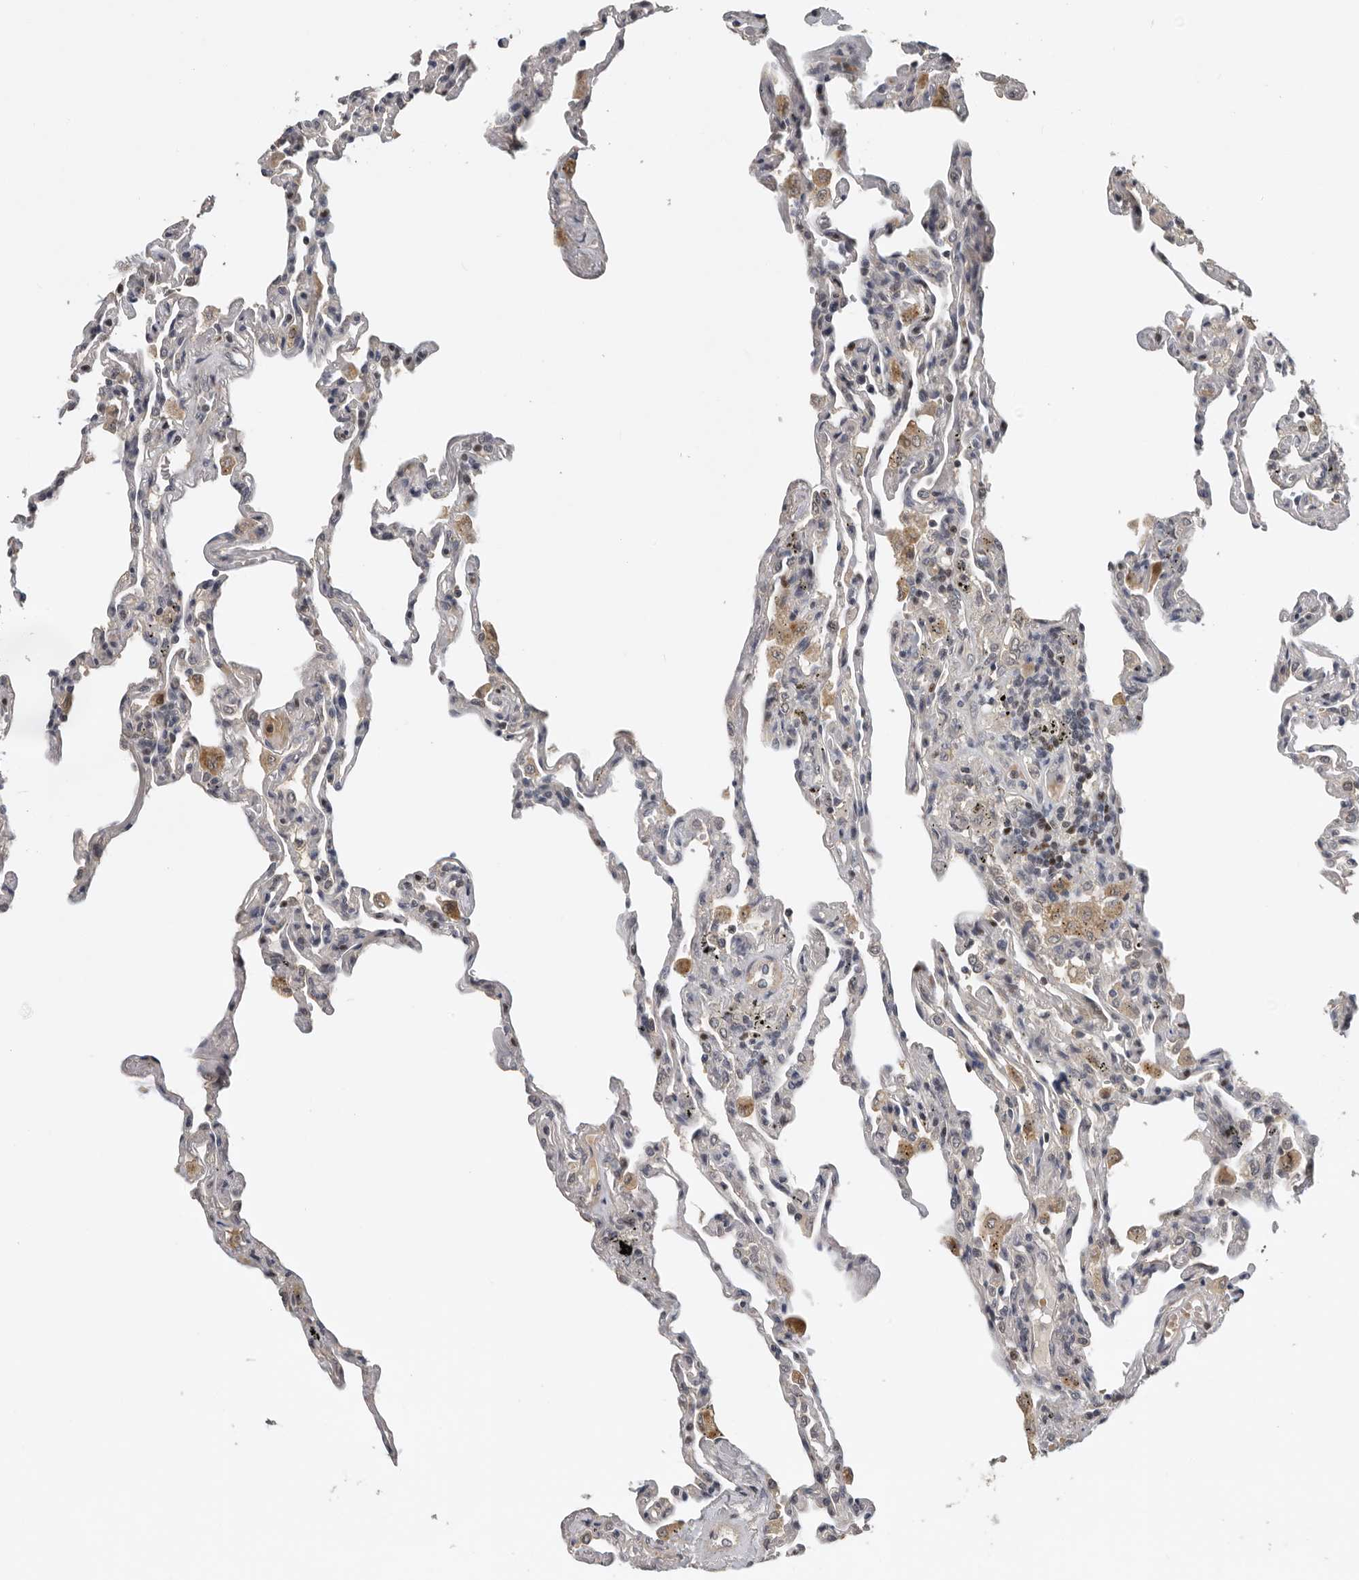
{"staining": {"intensity": "negative", "quantity": "none", "location": "none"}, "tissue": "lung", "cell_type": "Alveolar cells", "image_type": "normal", "snomed": [{"axis": "morphology", "description": "Normal tissue, NOS"}, {"axis": "topography", "description": "Lung"}], "caption": "IHC of unremarkable human lung reveals no positivity in alveolar cells.", "gene": "HENMT1", "patient": {"sex": "male", "age": 59}}